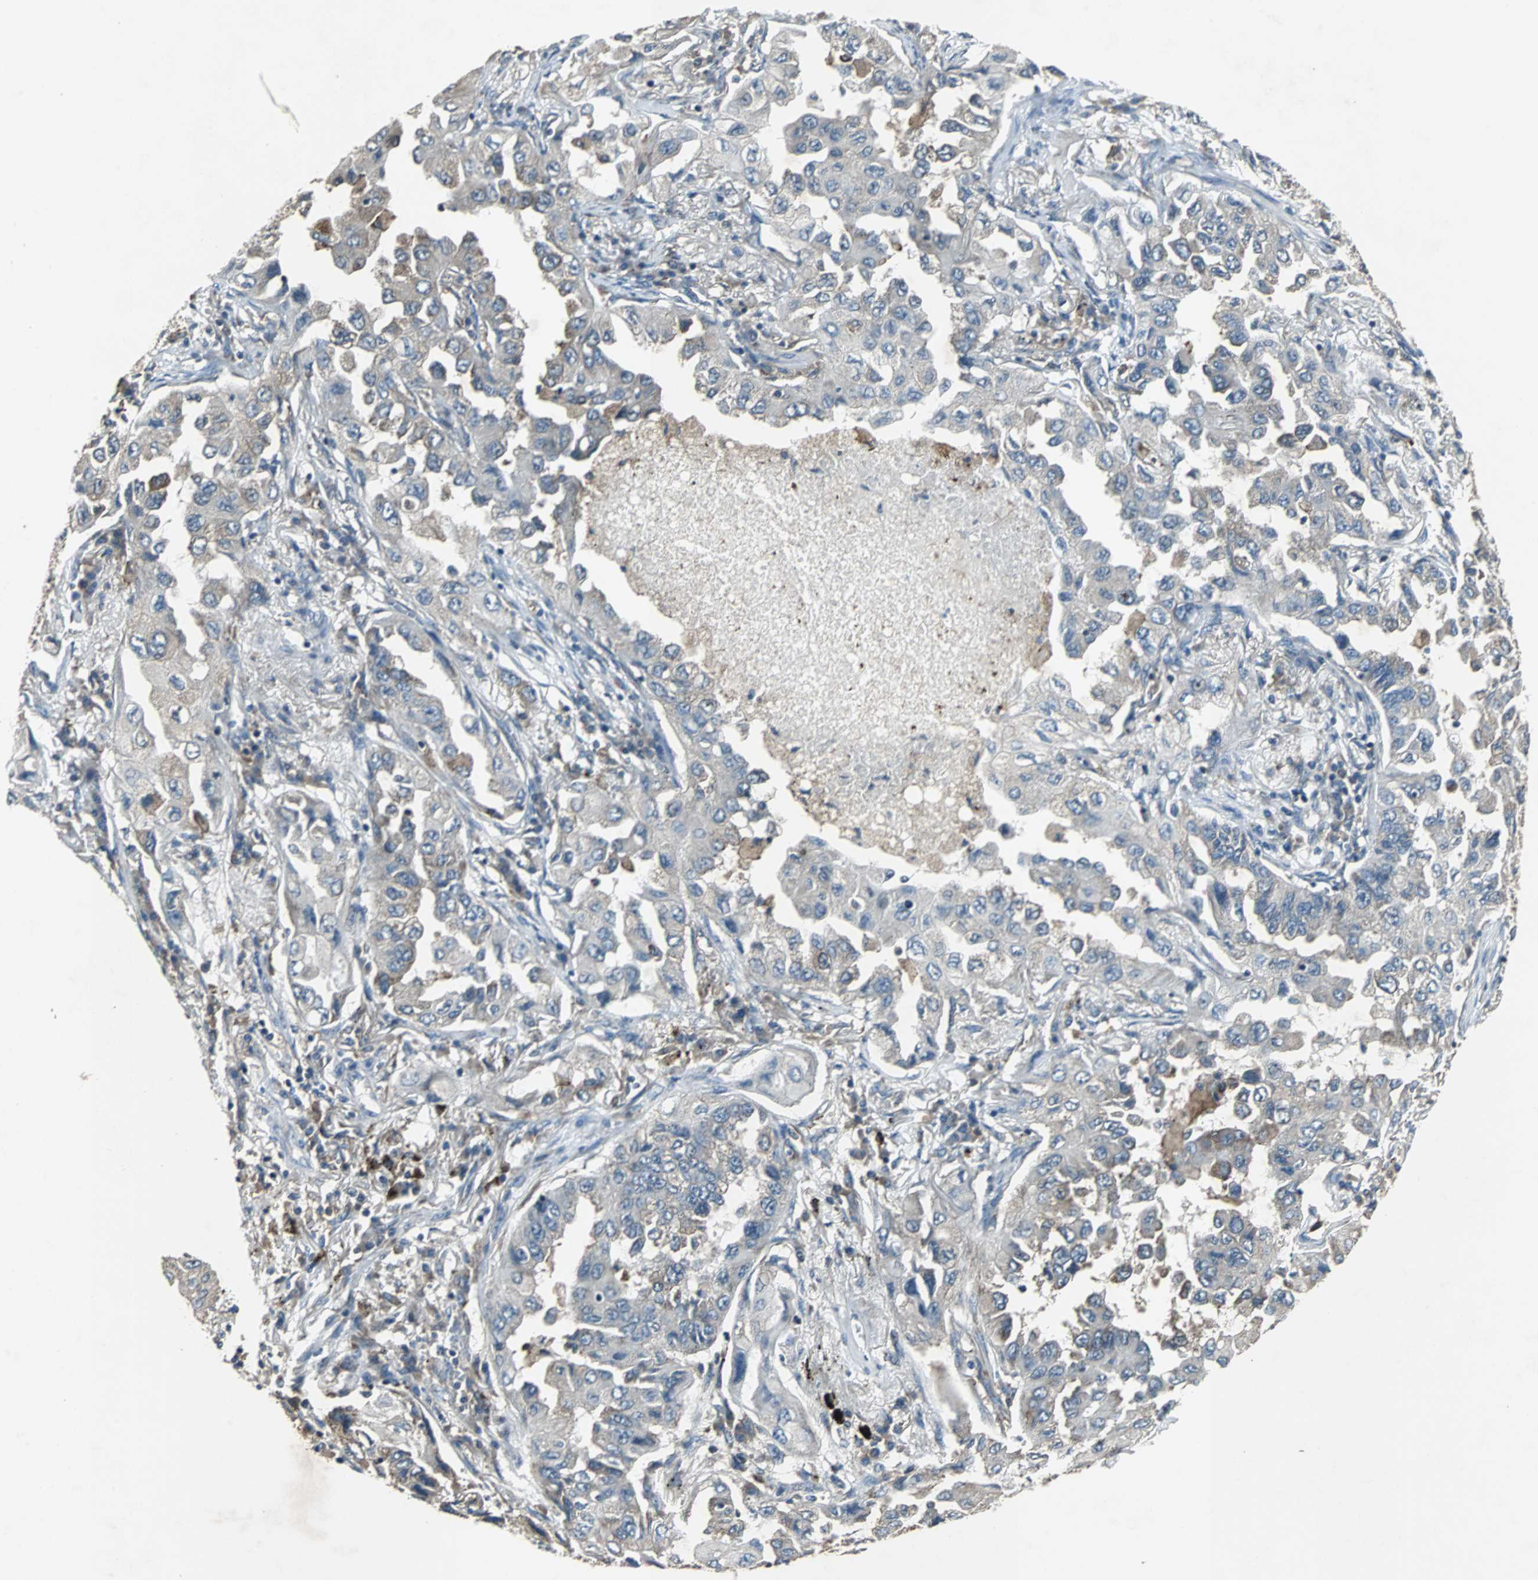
{"staining": {"intensity": "weak", "quantity": "<25%", "location": "cytoplasmic/membranous"}, "tissue": "lung cancer", "cell_type": "Tumor cells", "image_type": "cancer", "snomed": [{"axis": "morphology", "description": "Adenocarcinoma, NOS"}, {"axis": "topography", "description": "Lung"}], "caption": "Immunohistochemistry (IHC) image of neoplastic tissue: human lung cancer stained with DAB exhibits no significant protein staining in tumor cells.", "gene": "SOS1", "patient": {"sex": "female", "age": 65}}